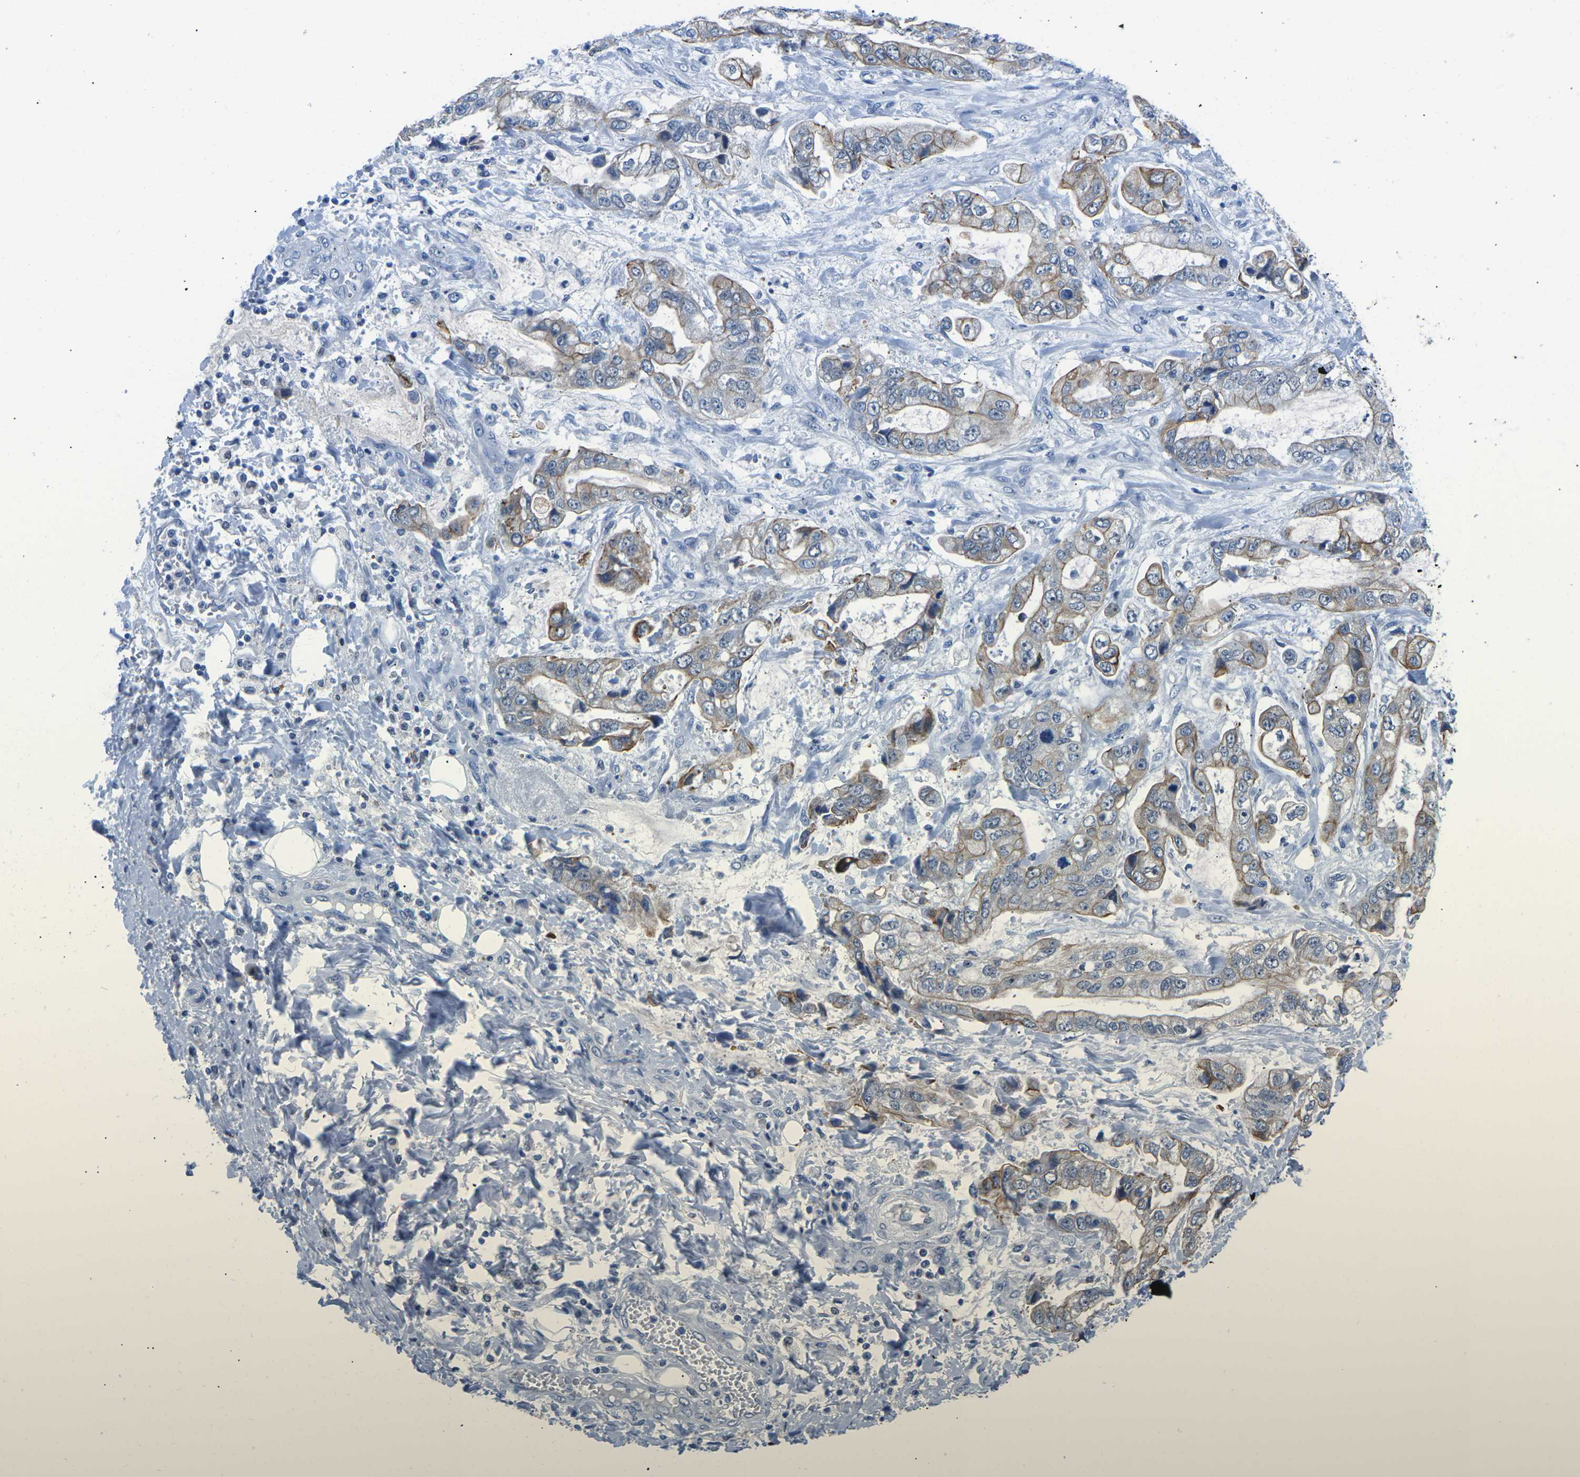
{"staining": {"intensity": "moderate", "quantity": ">75%", "location": "cytoplasmic/membranous"}, "tissue": "stomach cancer", "cell_type": "Tumor cells", "image_type": "cancer", "snomed": [{"axis": "morphology", "description": "Normal tissue, NOS"}, {"axis": "morphology", "description": "Adenocarcinoma, NOS"}, {"axis": "topography", "description": "Stomach"}], "caption": "Tumor cells exhibit medium levels of moderate cytoplasmic/membranous positivity in approximately >75% of cells in human stomach adenocarcinoma.", "gene": "TM6SF1", "patient": {"sex": "male", "age": 62}}